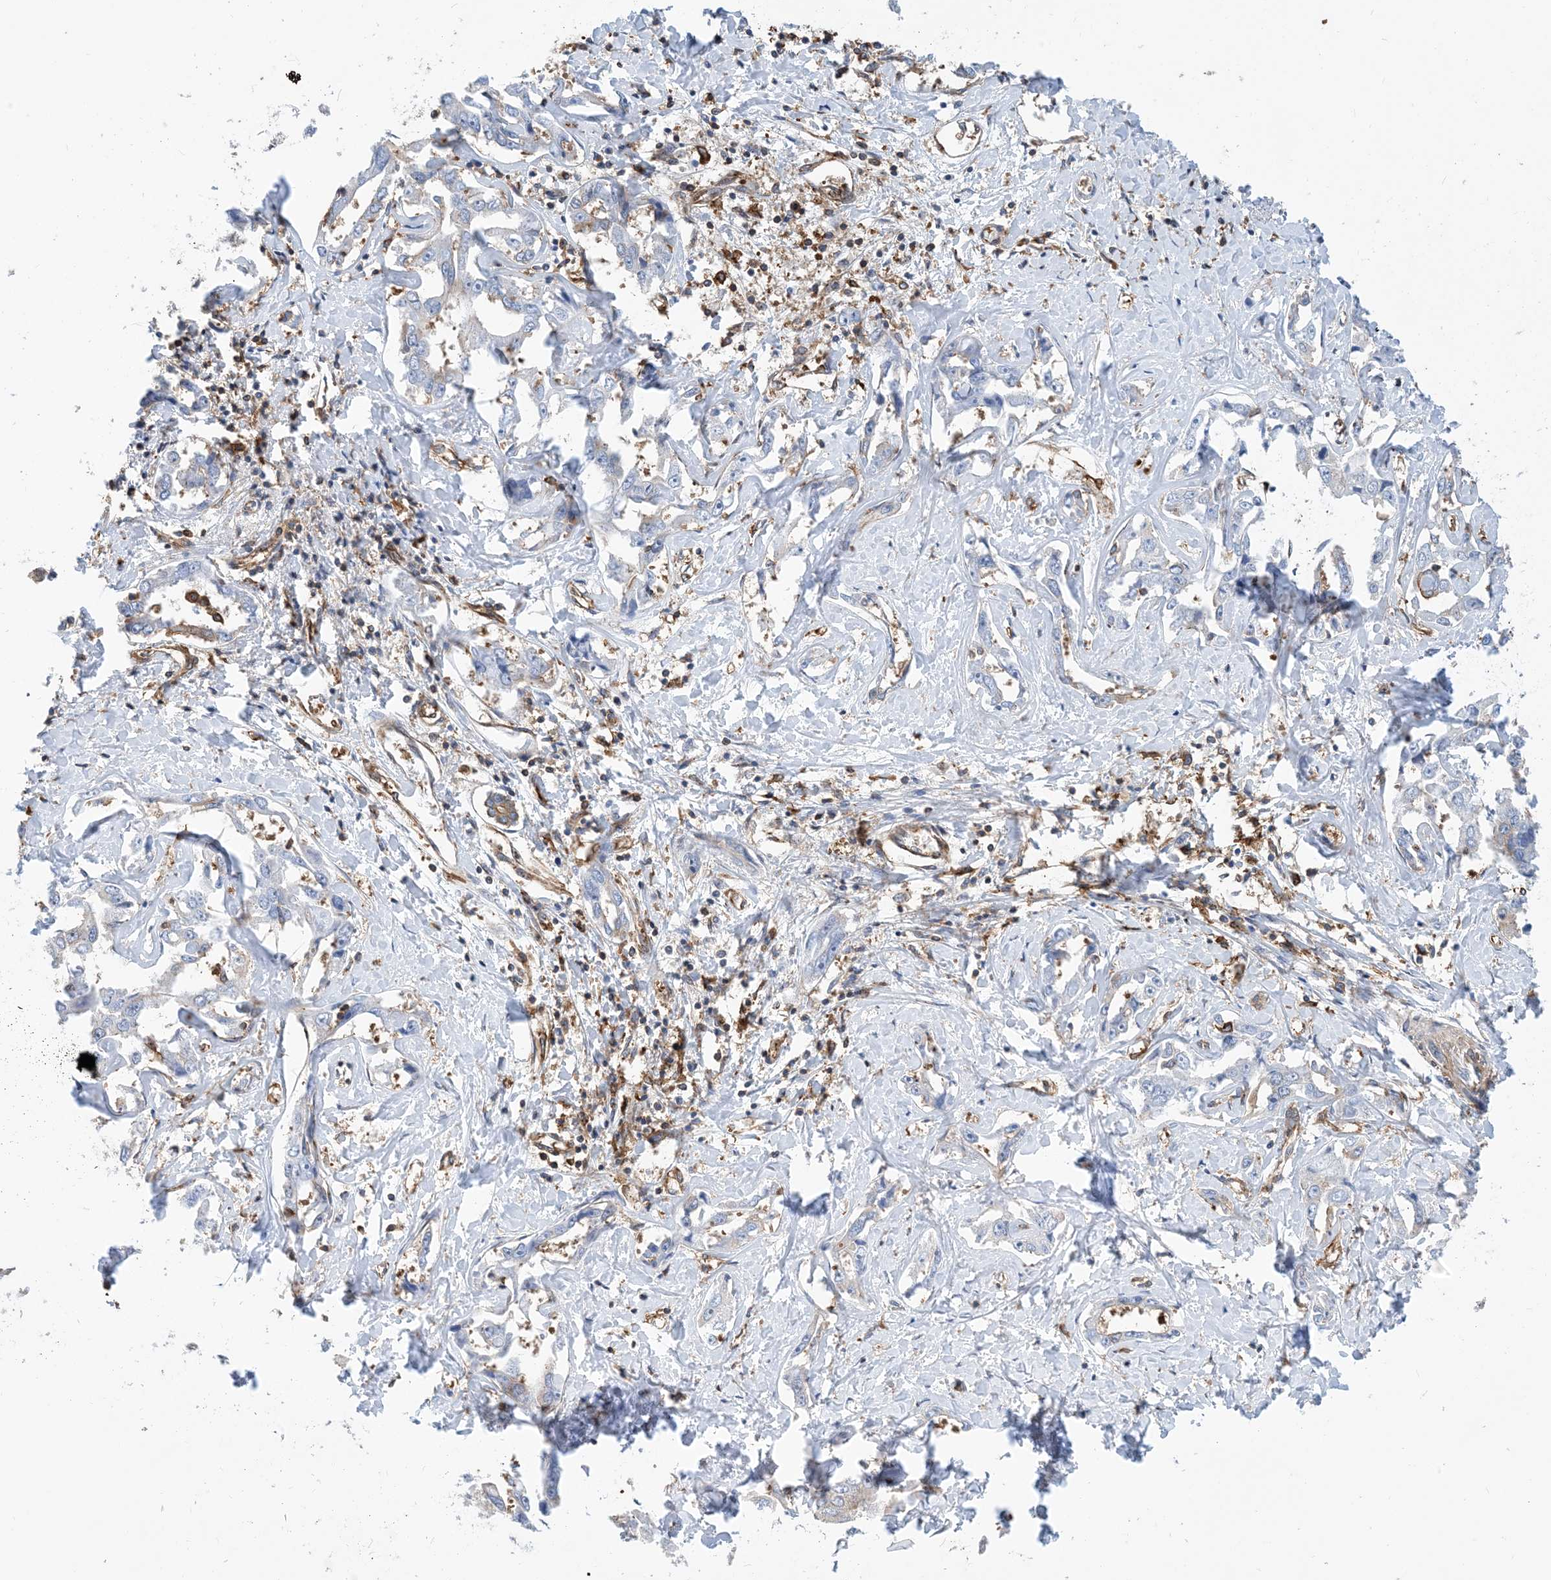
{"staining": {"intensity": "weak", "quantity": "<25%", "location": "cytoplasmic/membranous"}, "tissue": "liver cancer", "cell_type": "Tumor cells", "image_type": "cancer", "snomed": [{"axis": "morphology", "description": "Cholangiocarcinoma"}, {"axis": "topography", "description": "Liver"}], "caption": "The IHC image has no significant expression in tumor cells of liver cancer tissue.", "gene": "DYNC1LI1", "patient": {"sex": "male", "age": 59}}